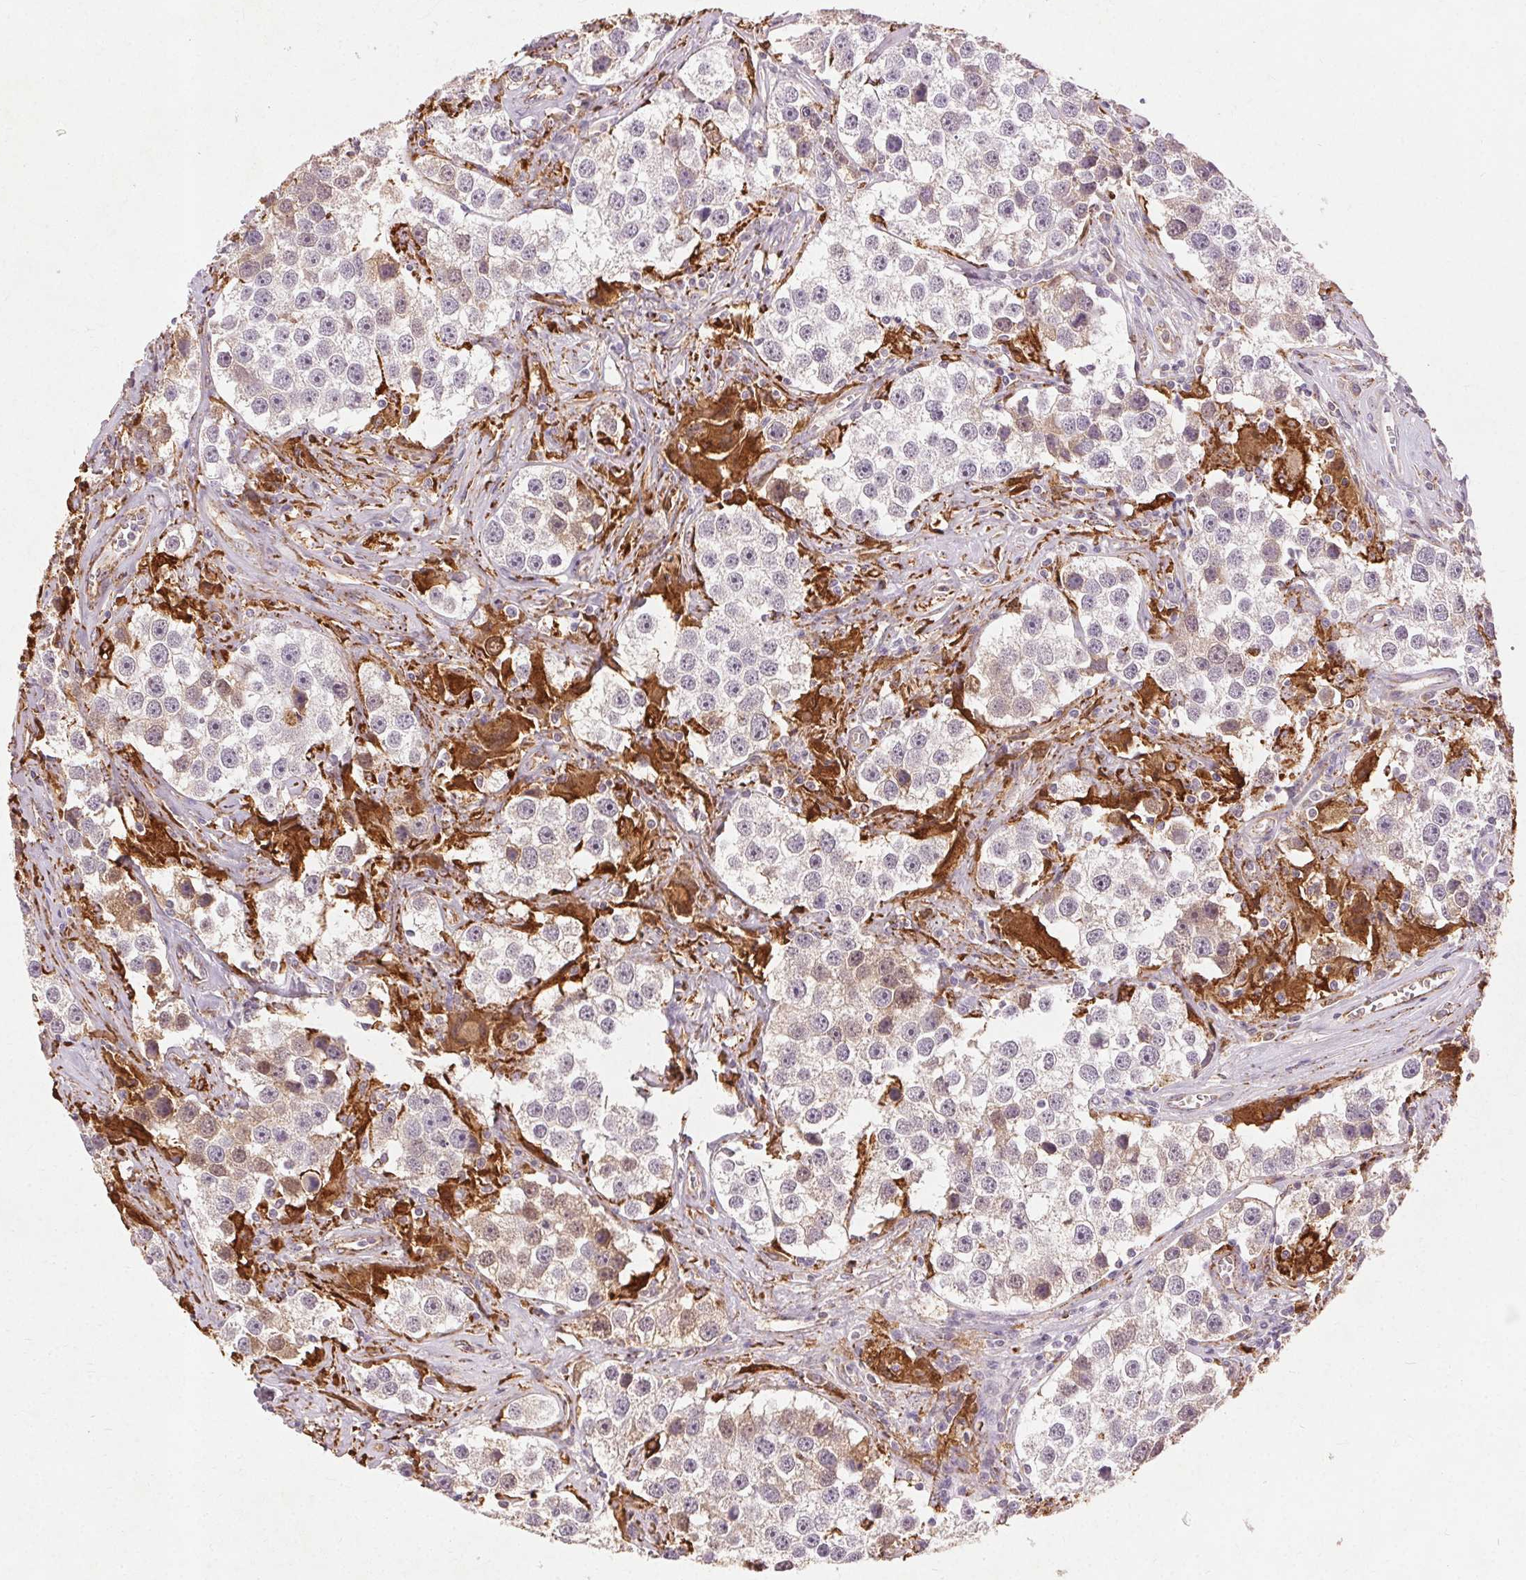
{"staining": {"intensity": "negative", "quantity": "none", "location": "none"}, "tissue": "testis cancer", "cell_type": "Tumor cells", "image_type": "cancer", "snomed": [{"axis": "morphology", "description": "Seminoma, NOS"}, {"axis": "topography", "description": "Testis"}], "caption": "The immunohistochemistry histopathology image has no significant staining in tumor cells of testis cancer (seminoma) tissue.", "gene": "REP15", "patient": {"sex": "male", "age": 49}}